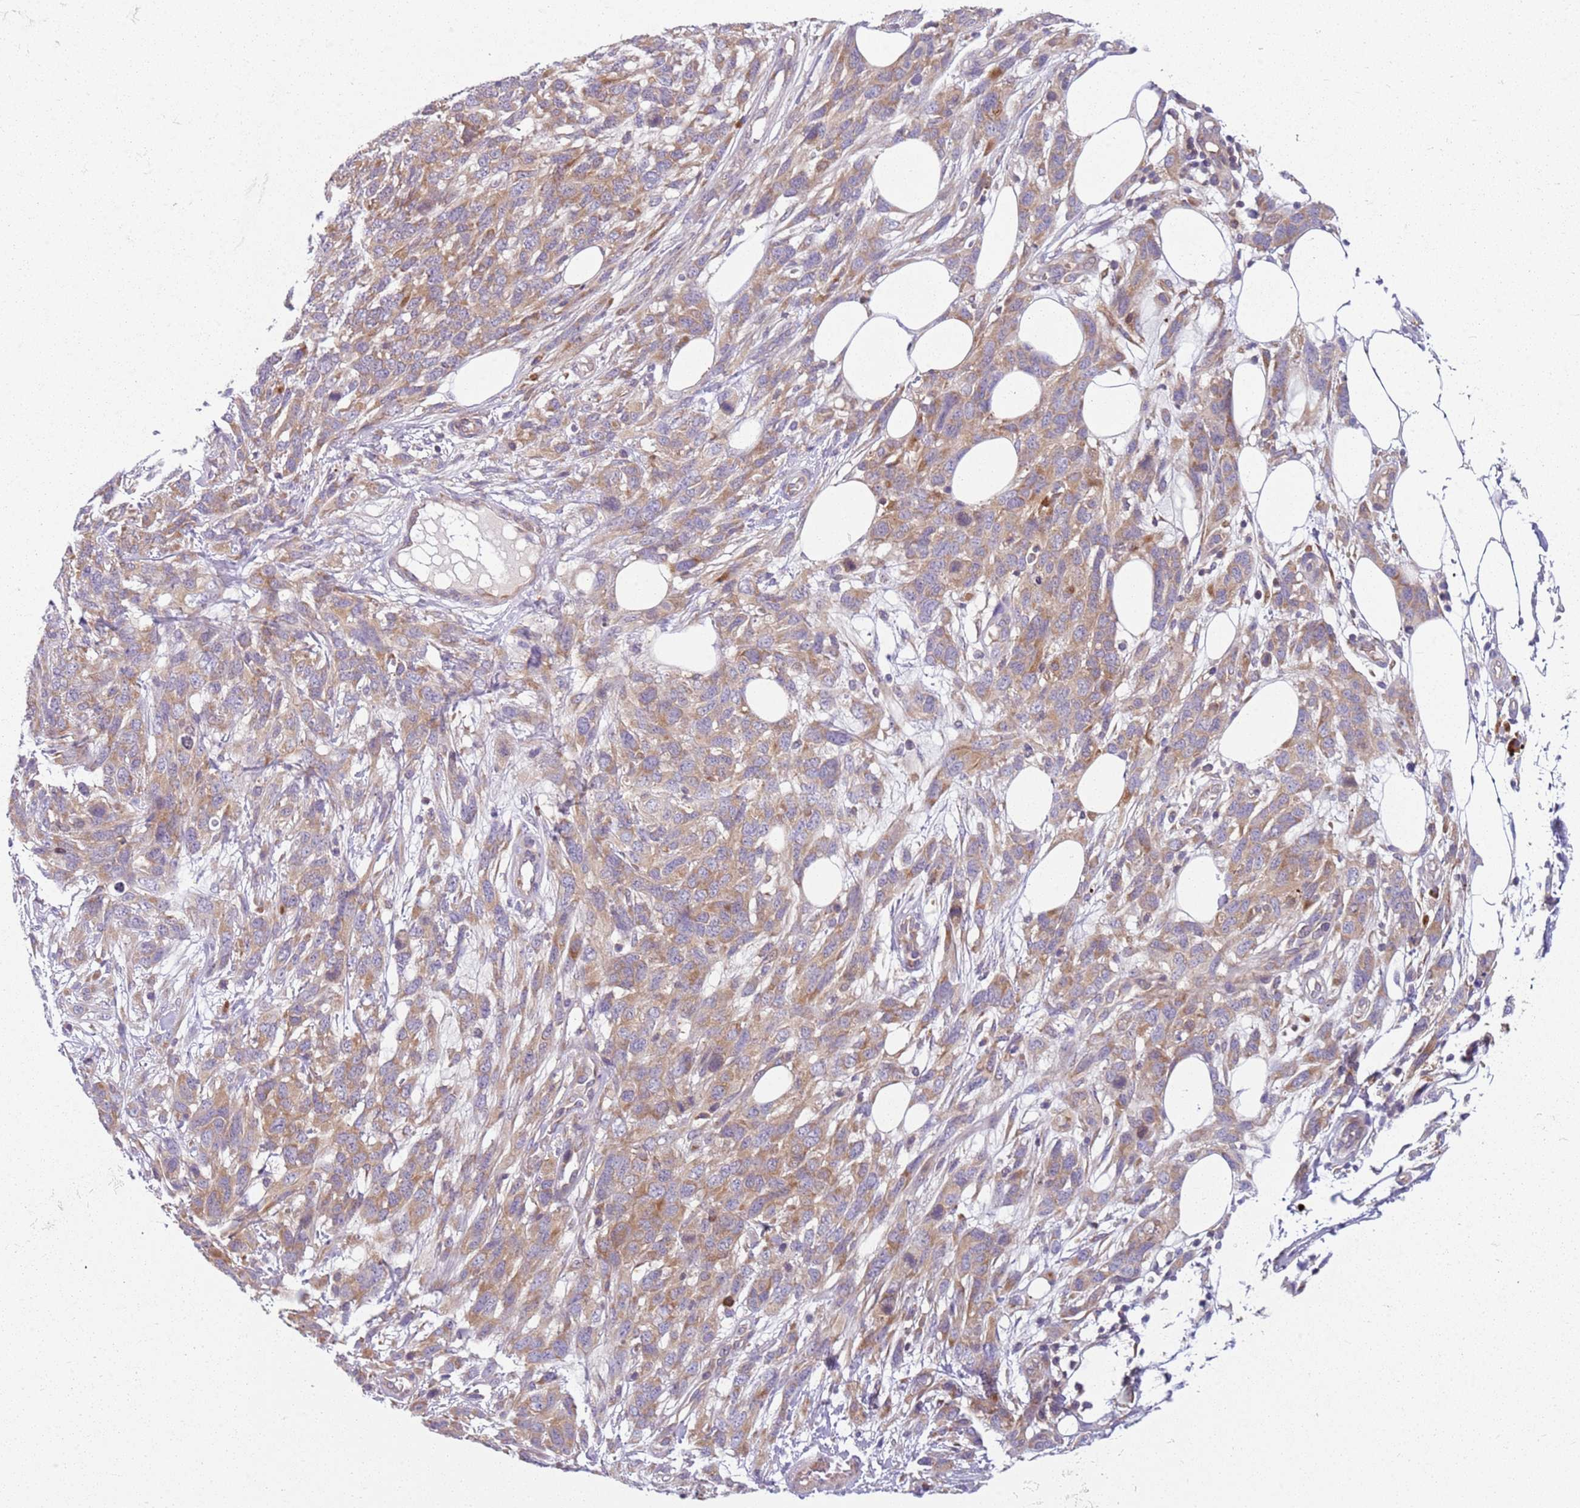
{"staining": {"intensity": "moderate", "quantity": "25%-75%", "location": "cytoplasmic/membranous"}, "tissue": "melanoma", "cell_type": "Tumor cells", "image_type": "cancer", "snomed": [{"axis": "morphology", "description": "Normal morphology"}, {"axis": "morphology", "description": "Malignant melanoma, NOS"}, {"axis": "topography", "description": "Skin"}], "caption": "Malignant melanoma tissue demonstrates moderate cytoplasmic/membranous expression in approximately 25%-75% of tumor cells", "gene": "RPS28", "patient": {"sex": "female", "age": 72}}